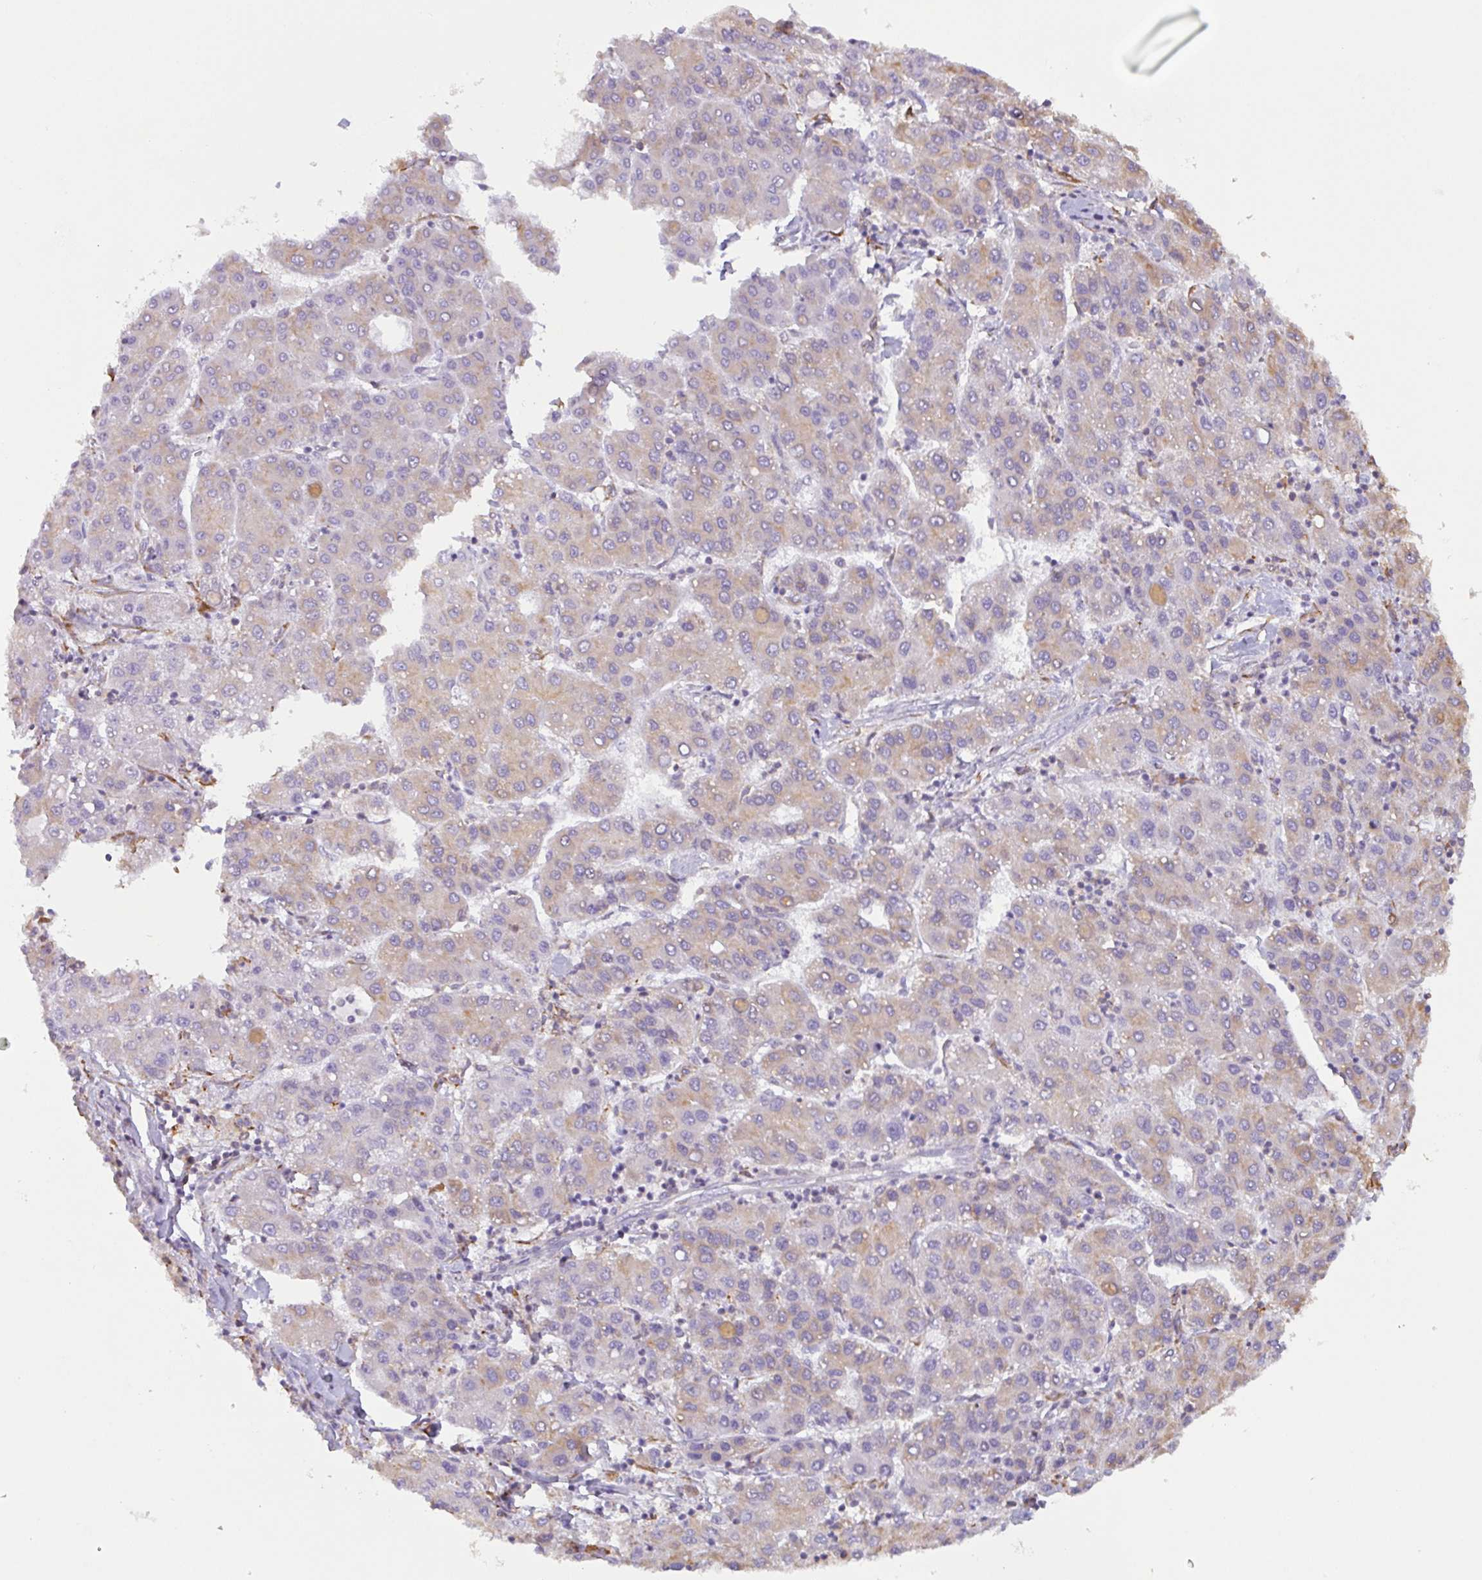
{"staining": {"intensity": "weak", "quantity": "<25%", "location": "cytoplasmic/membranous"}, "tissue": "liver cancer", "cell_type": "Tumor cells", "image_type": "cancer", "snomed": [{"axis": "morphology", "description": "Carcinoma, Hepatocellular, NOS"}, {"axis": "topography", "description": "Liver"}], "caption": "Tumor cells are negative for protein expression in human liver hepatocellular carcinoma. (DAB (3,3'-diaminobenzidine) IHC visualized using brightfield microscopy, high magnification).", "gene": "DOK4", "patient": {"sex": "male", "age": 65}}